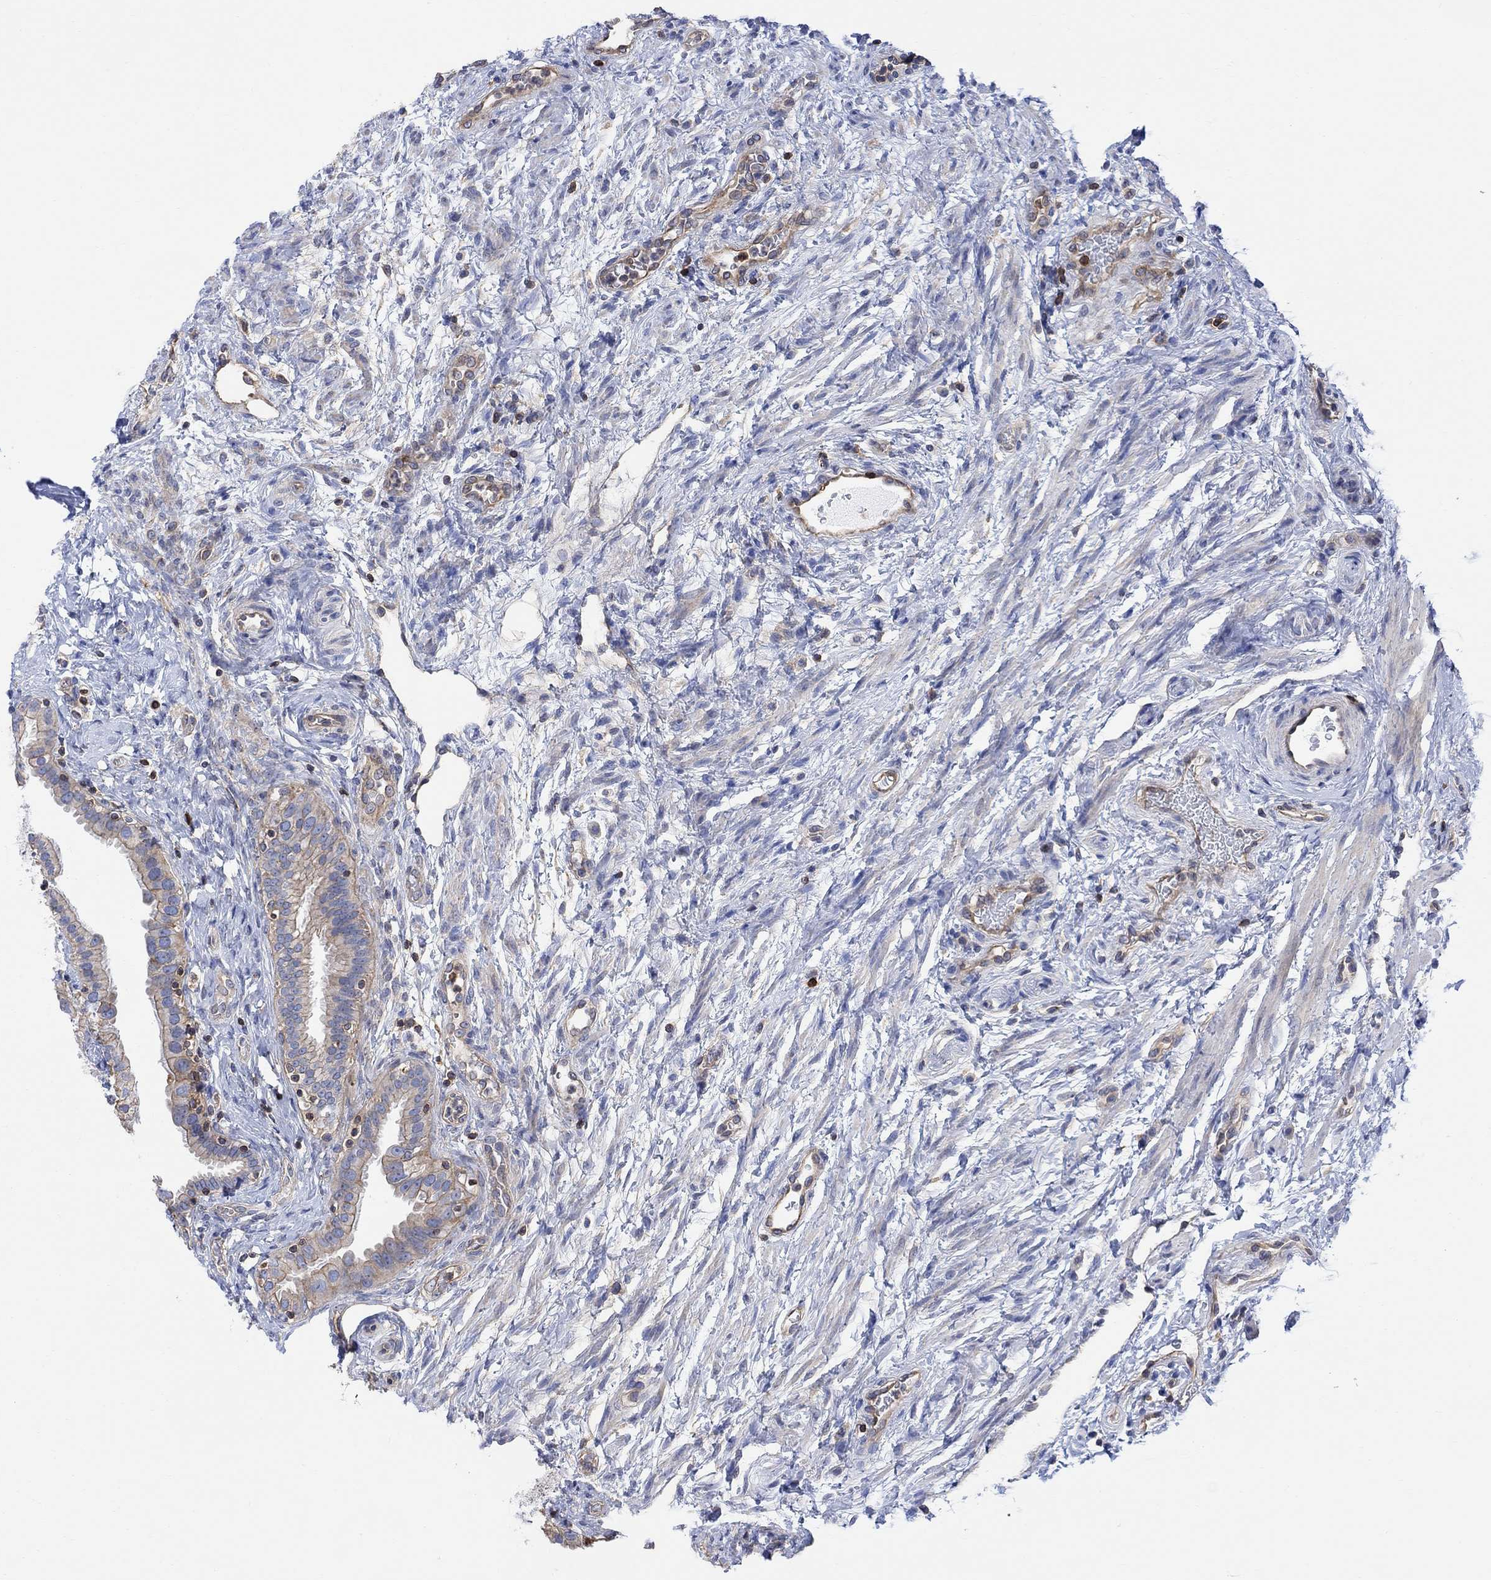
{"staining": {"intensity": "weak", "quantity": "<25%", "location": "cytoplasmic/membranous"}, "tissue": "fallopian tube", "cell_type": "Glandular cells", "image_type": "normal", "snomed": [{"axis": "morphology", "description": "Normal tissue, NOS"}, {"axis": "topography", "description": "Fallopian tube"}, {"axis": "topography", "description": "Ovary"}], "caption": "A micrograph of human fallopian tube is negative for staining in glandular cells. (DAB (3,3'-diaminobenzidine) immunohistochemistry, high magnification).", "gene": "GBP5", "patient": {"sex": "female", "age": 41}}